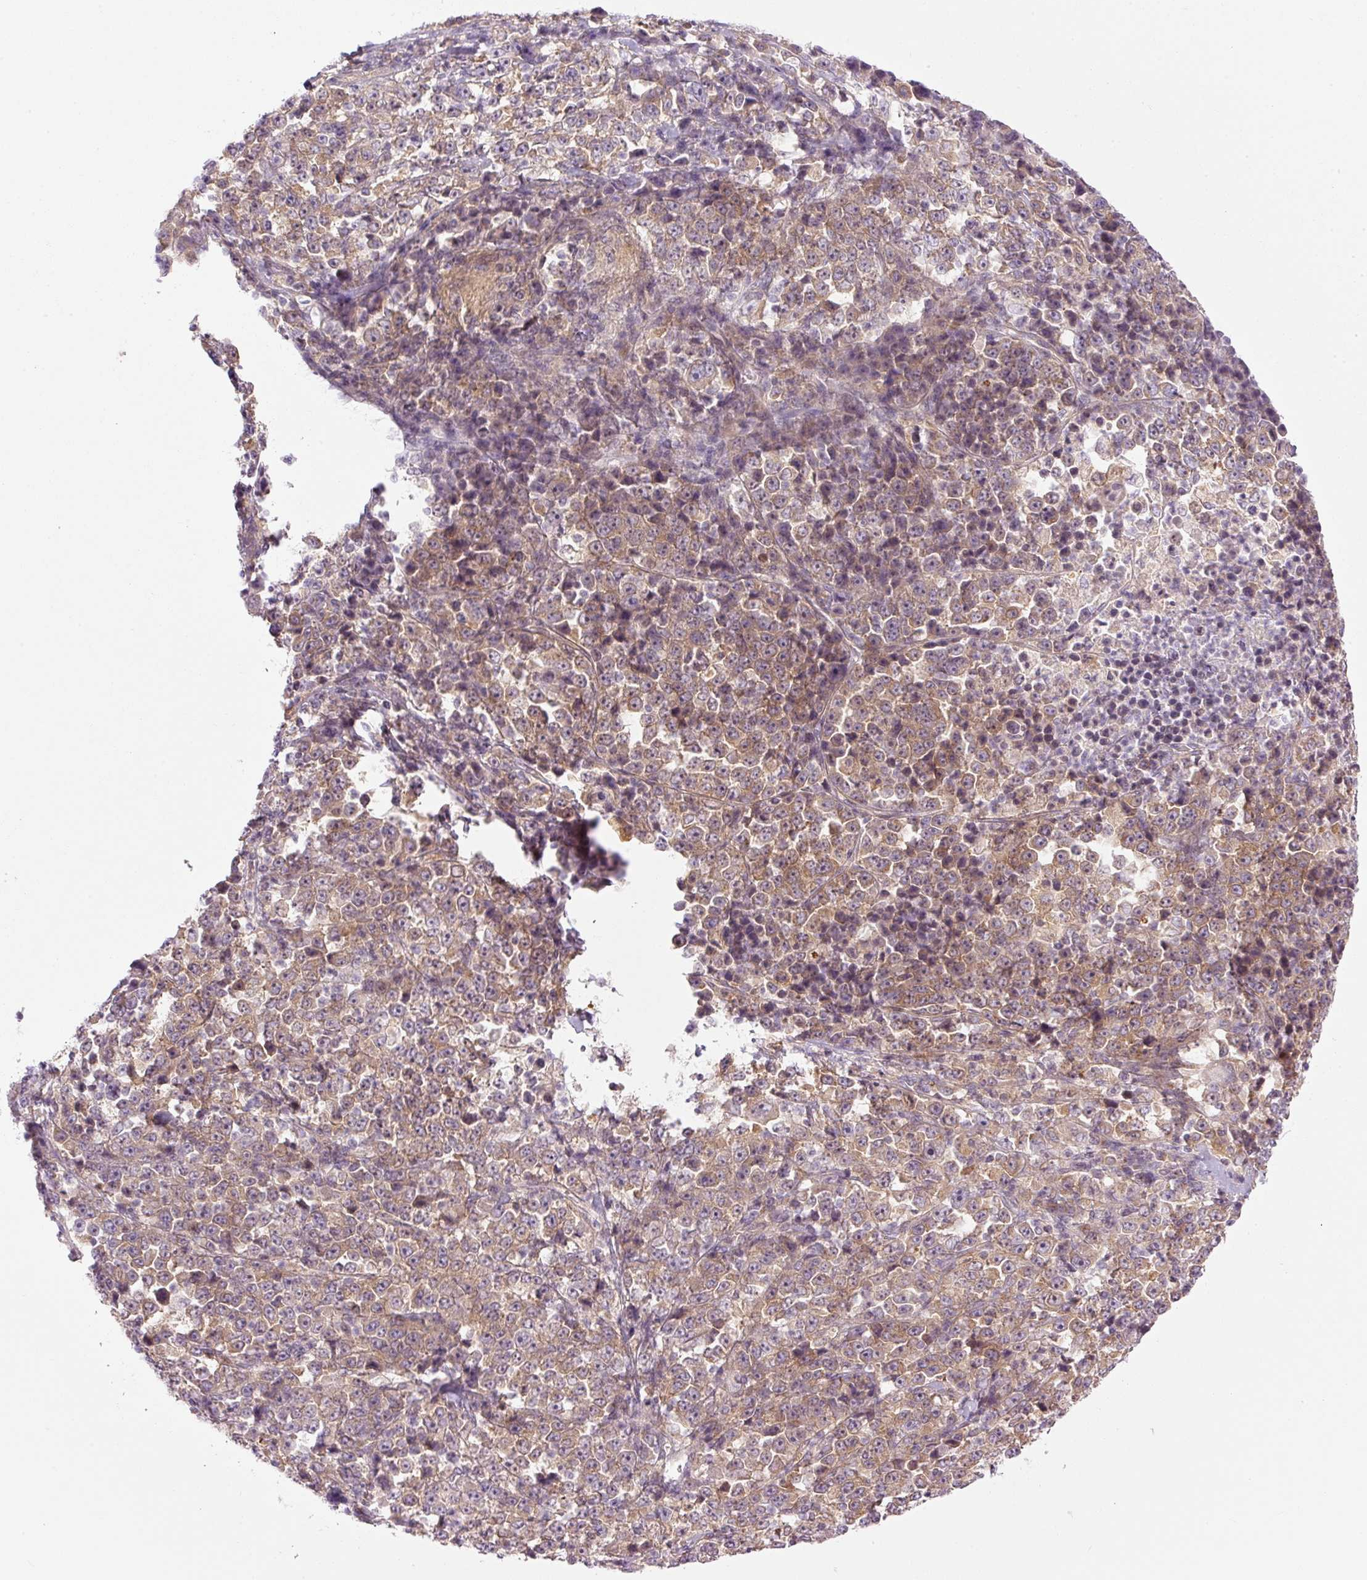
{"staining": {"intensity": "moderate", "quantity": ">75%", "location": "cytoplasmic/membranous"}, "tissue": "stomach cancer", "cell_type": "Tumor cells", "image_type": "cancer", "snomed": [{"axis": "morphology", "description": "Normal tissue, NOS"}, {"axis": "morphology", "description": "Adenocarcinoma, NOS"}, {"axis": "topography", "description": "Stomach, upper"}, {"axis": "topography", "description": "Stomach"}], "caption": "Immunohistochemistry micrograph of neoplastic tissue: stomach cancer (adenocarcinoma) stained using immunohistochemistry (IHC) exhibits medium levels of moderate protein expression localized specifically in the cytoplasmic/membranous of tumor cells, appearing as a cytoplasmic/membranous brown color.", "gene": "MZT2B", "patient": {"sex": "male", "age": 59}}